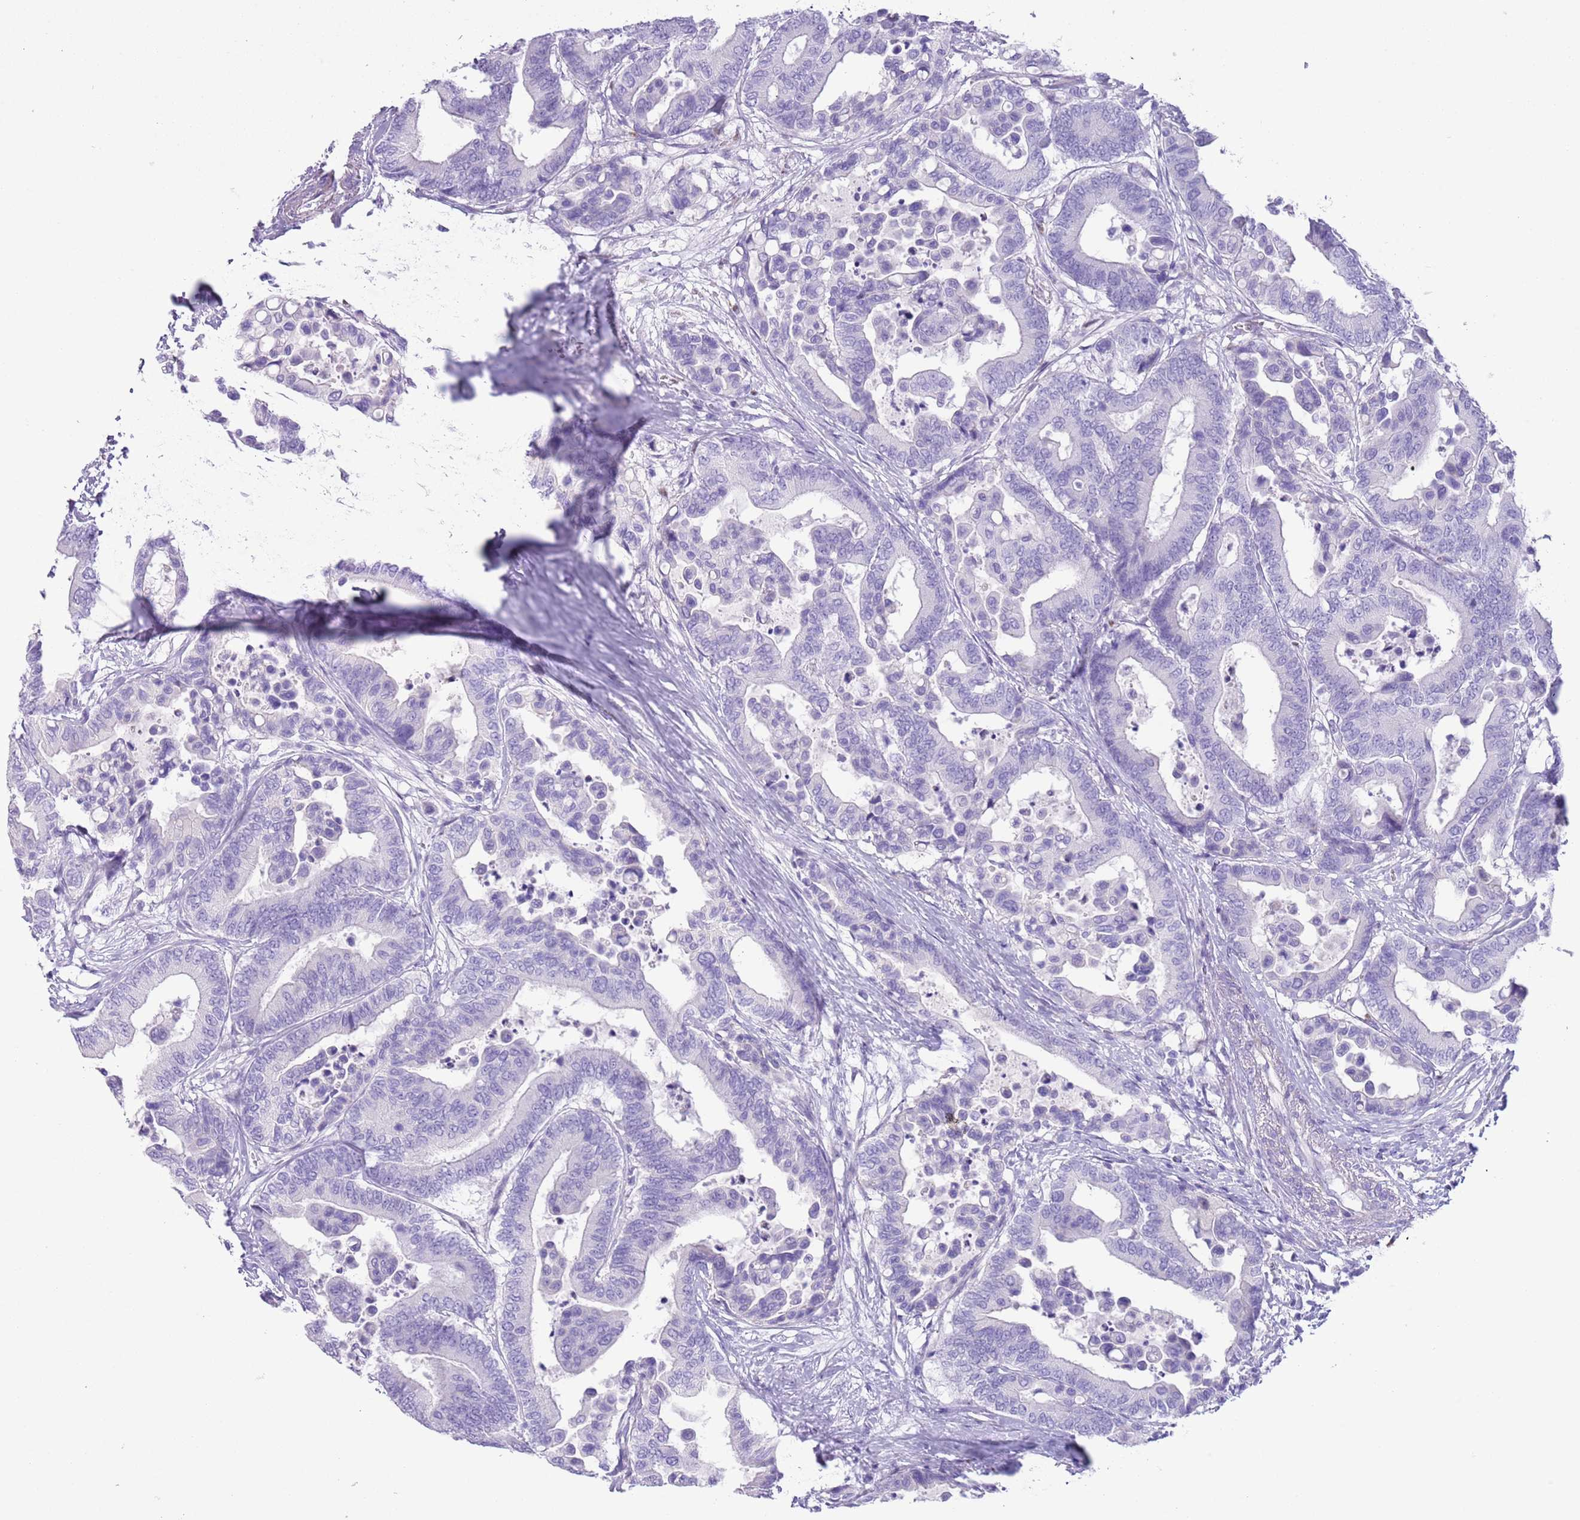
{"staining": {"intensity": "negative", "quantity": "none", "location": "none"}, "tissue": "colorectal cancer", "cell_type": "Tumor cells", "image_type": "cancer", "snomed": [{"axis": "morphology", "description": "Normal tissue, NOS"}, {"axis": "morphology", "description": "Adenocarcinoma, NOS"}, {"axis": "topography", "description": "Colon"}], "caption": "Tumor cells show no significant protein positivity in colorectal cancer. Nuclei are stained in blue.", "gene": "SLC7A14", "patient": {"sex": "male", "age": 82}}